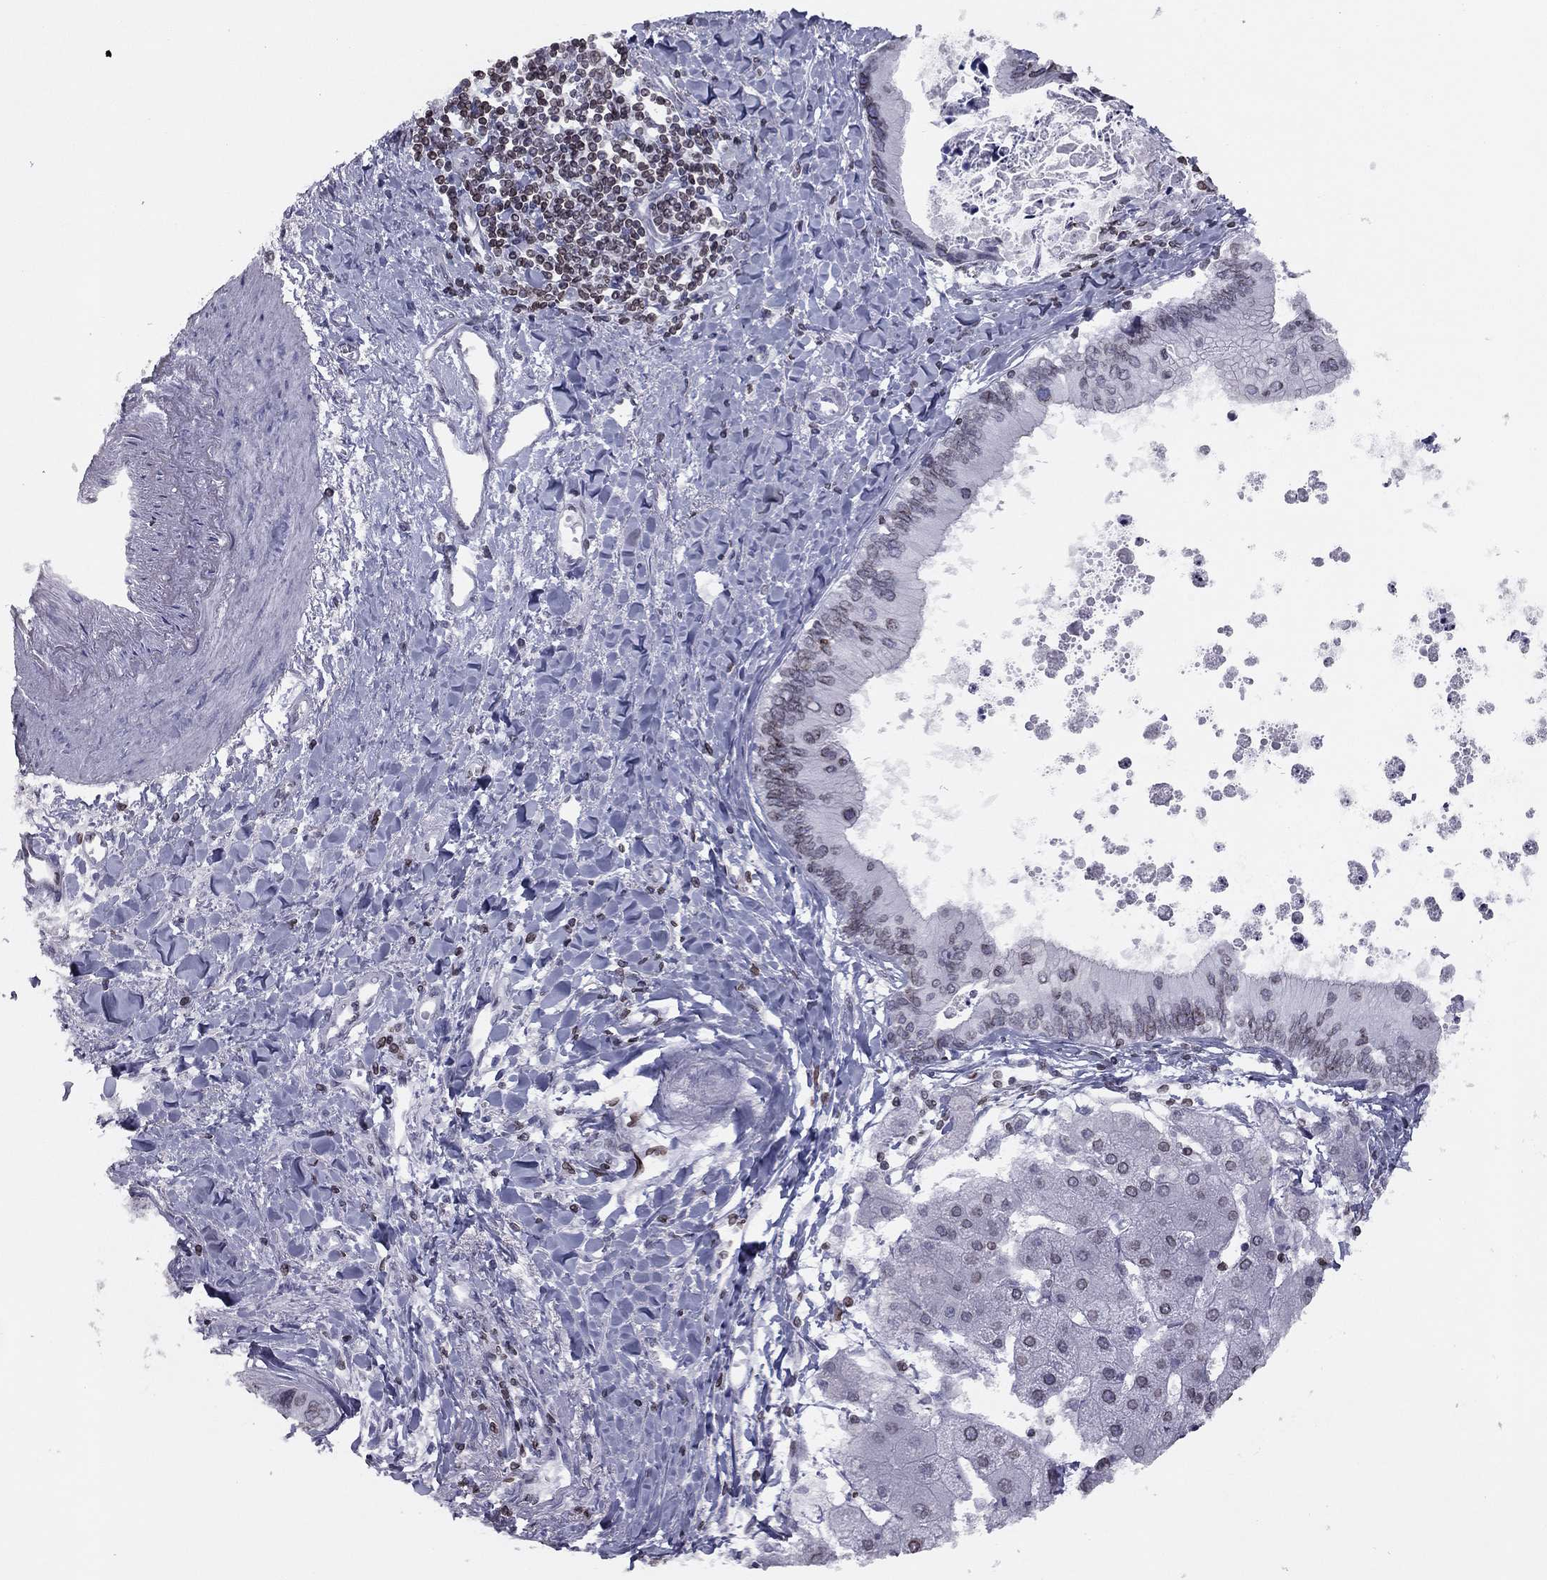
{"staining": {"intensity": "weak", "quantity": "<25%", "location": "cytoplasmic/membranous,nuclear"}, "tissue": "liver cancer", "cell_type": "Tumor cells", "image_type": "cancer", "snomed": [{"axis": "morphology", "description": "Cholangiocarcinoma"}, {"axis": "topography", "description": "Liver"}], "caption": "Immunohistochemical staining of liver cancer (cholangiocarcinoma) exhibits no significant staining in tumor cells.", "gene": "ESPL1", "patient": {"sex": "male", "age": 66}}